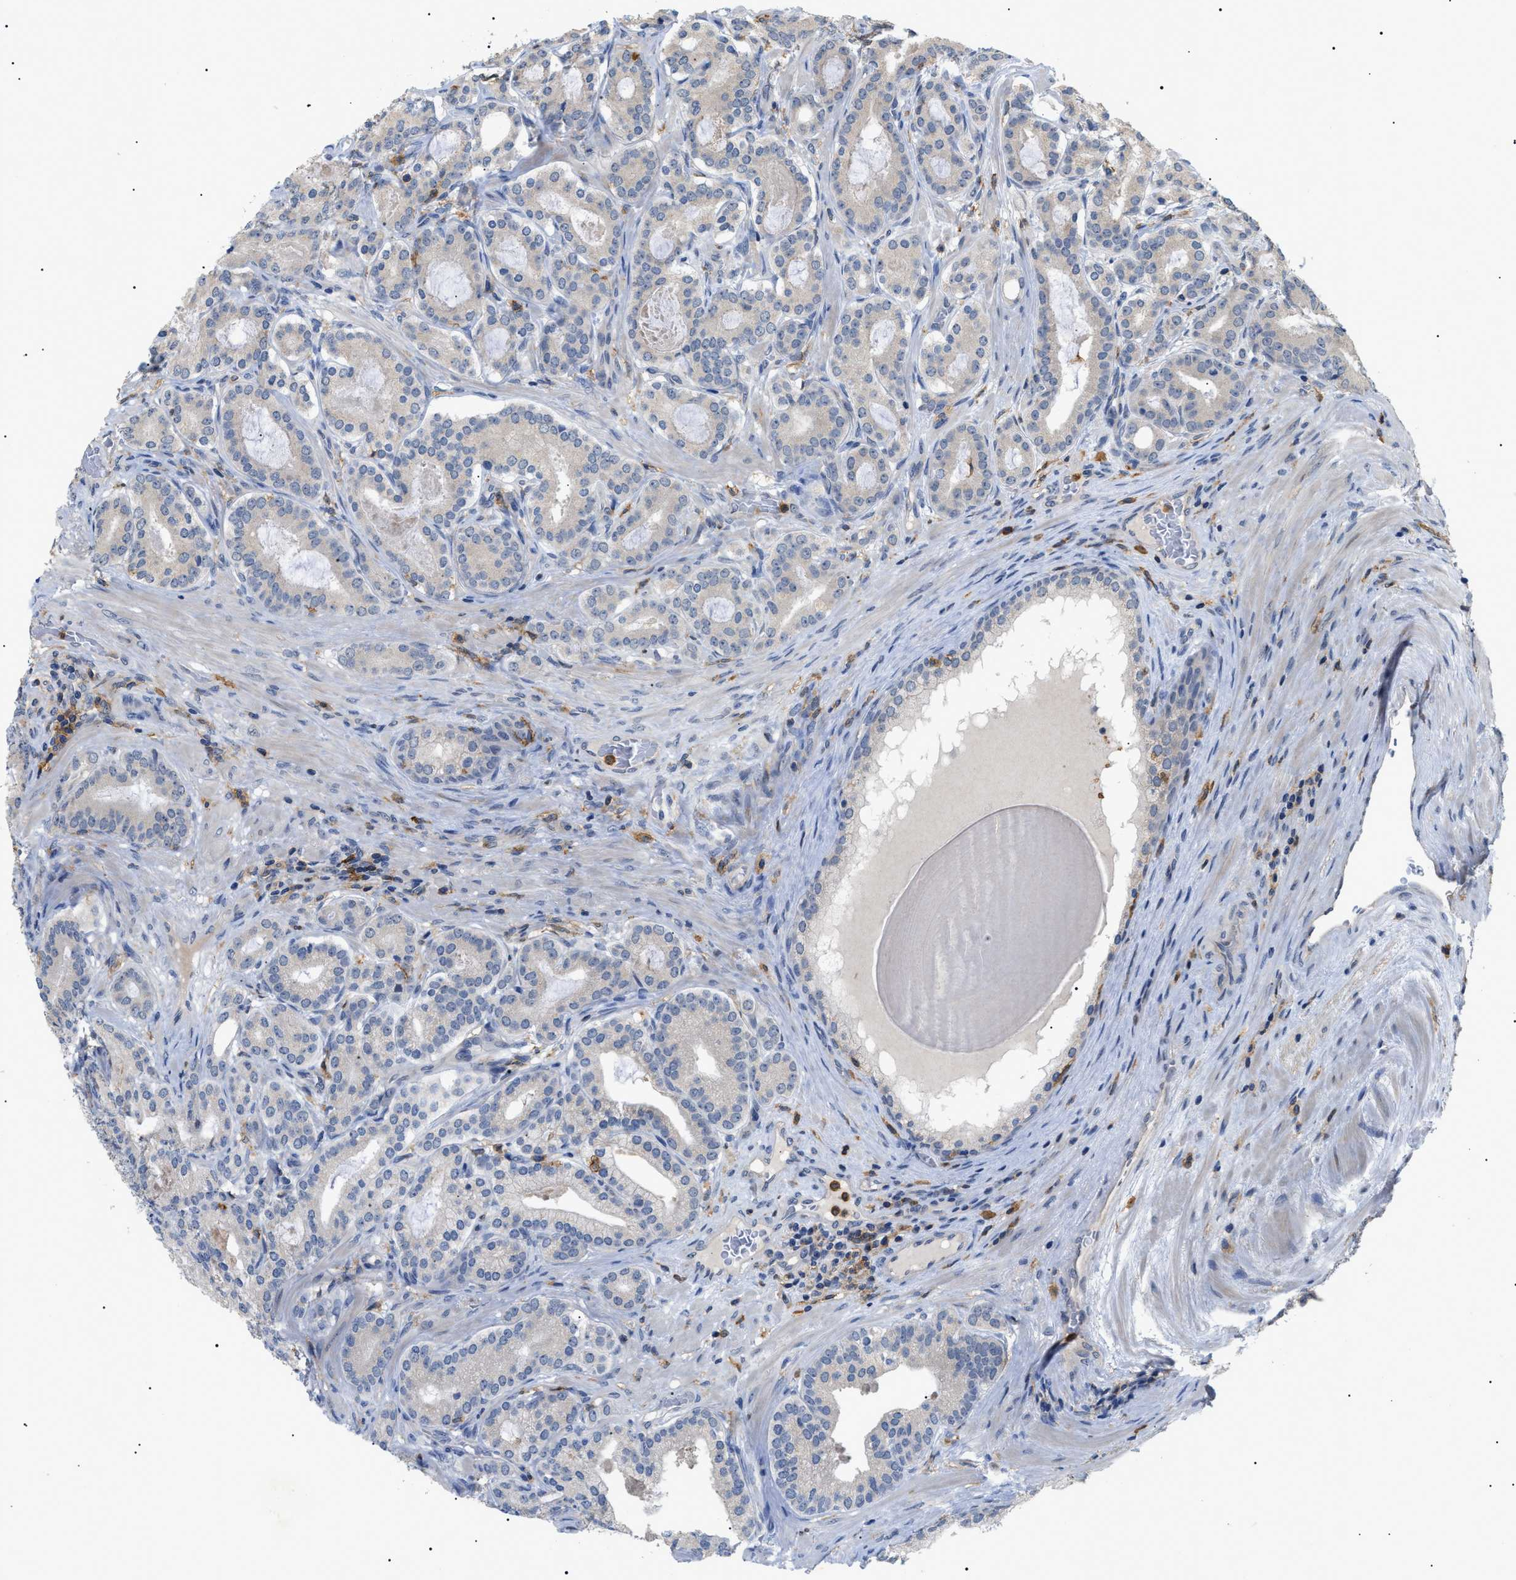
{"staining": {"intensity": "negative", "quantity": "none", "location": "none"}, "tissue": "prostate cancer", "cell_type": "Tumor cells", "image_type": "cancer", "snomed": [{"axis": "morphology", "description": "Adenocarcinoma, High grade"}, {"axis": "topography", "description": "Prostate"}], "caption": "A high-resolution histopathology image shows IHC staining of prostate cancer, which shows no significant positivity in tumor cells.", "gene": "CD300A", "patient": {"sex": "male", "age": 60}}